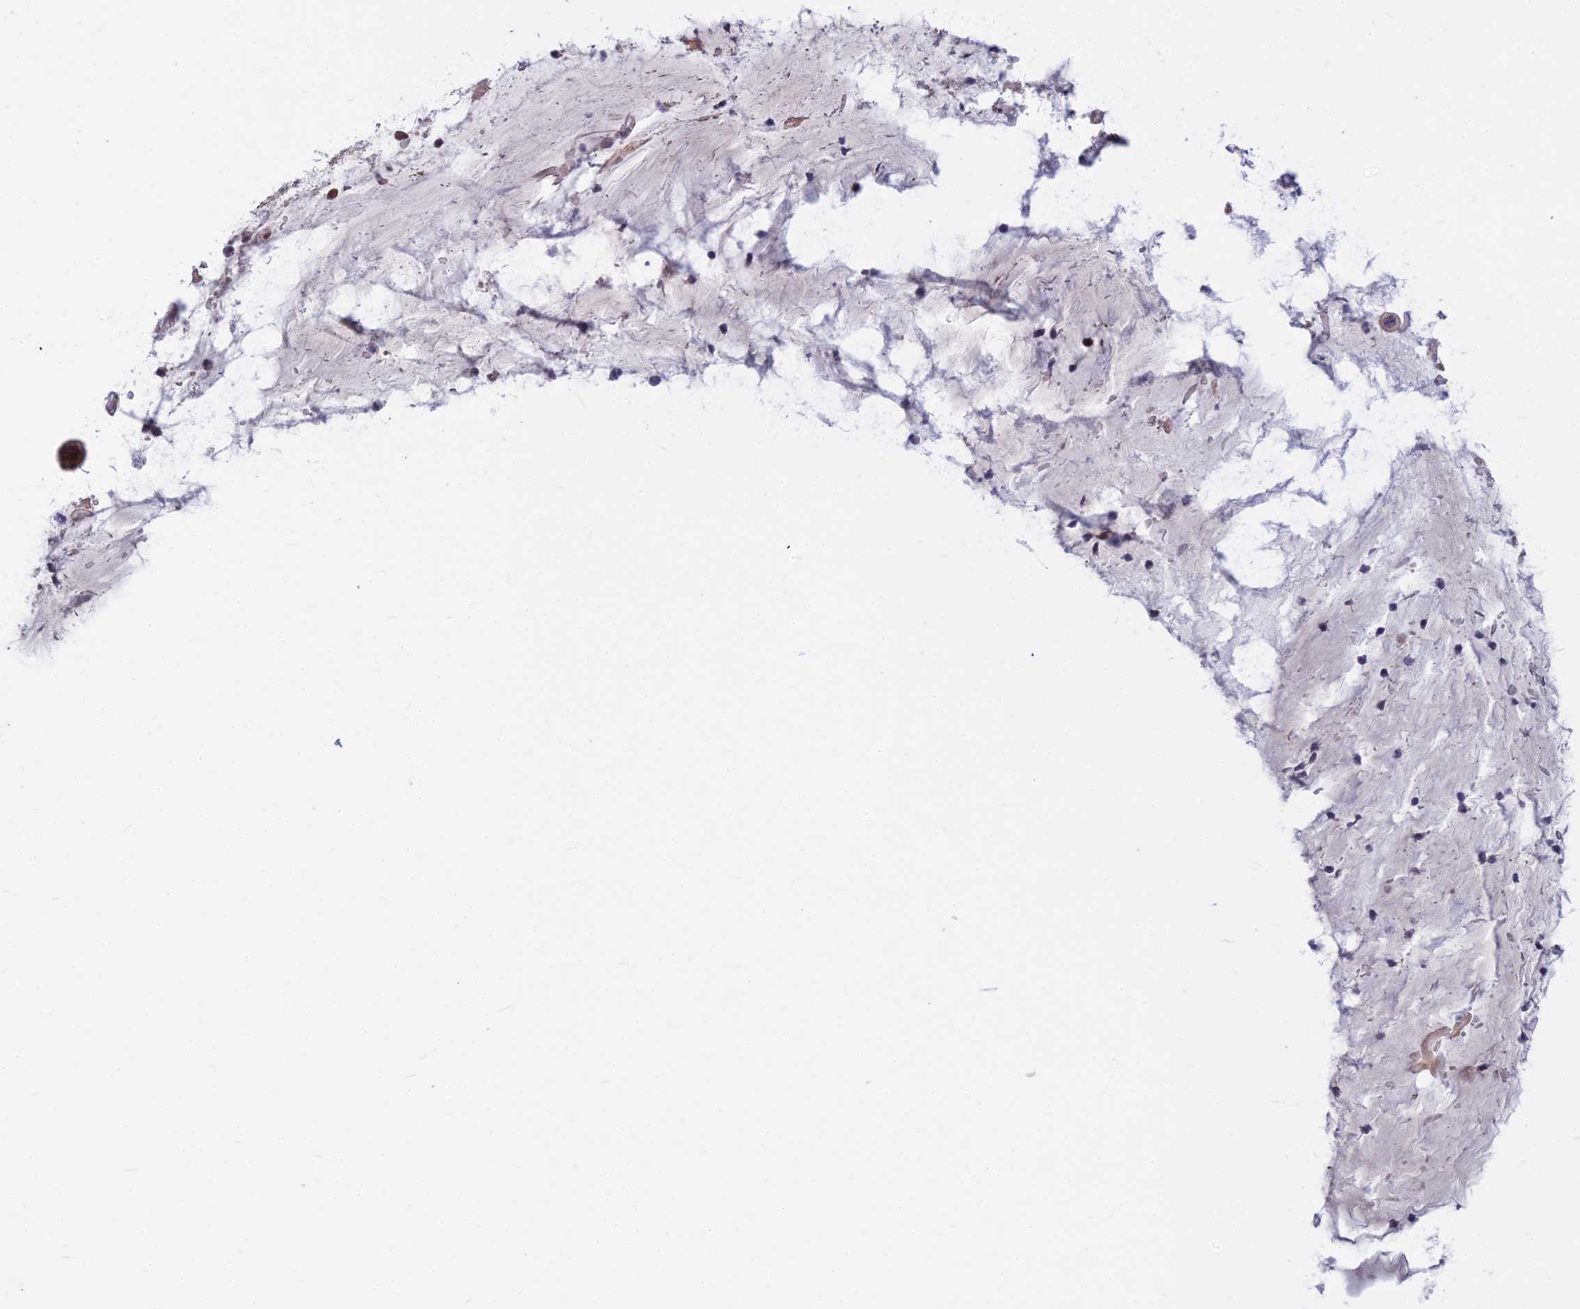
{"staining": {"intensity": "negative", "quantity": "none", "location": "none"}, "tissue": "adipose tissue", "cell_type": "Adipocytes", "image_type": "normal", "snomed": [{"axis": "morphology", "description": "Normal tissue, NOS"}, {"axis": "topography", "description": "Lymph node"}, {"axis": "topography", "description": "Cartilage tissue"}, {"axis": "topography", "description": "Bronchus"}], "caption": "DAB (3,3'-diaminobenzidine) immunohistochemical staining of benign human adipose tissue displays no significant expression in adipocytes. (DAB (3,3'-diaminobenzidine) immunohistochemistry with hematoxylin counter stain).", "gene": "COMMD2", "patient": {"sex": "male", "age": 63}}